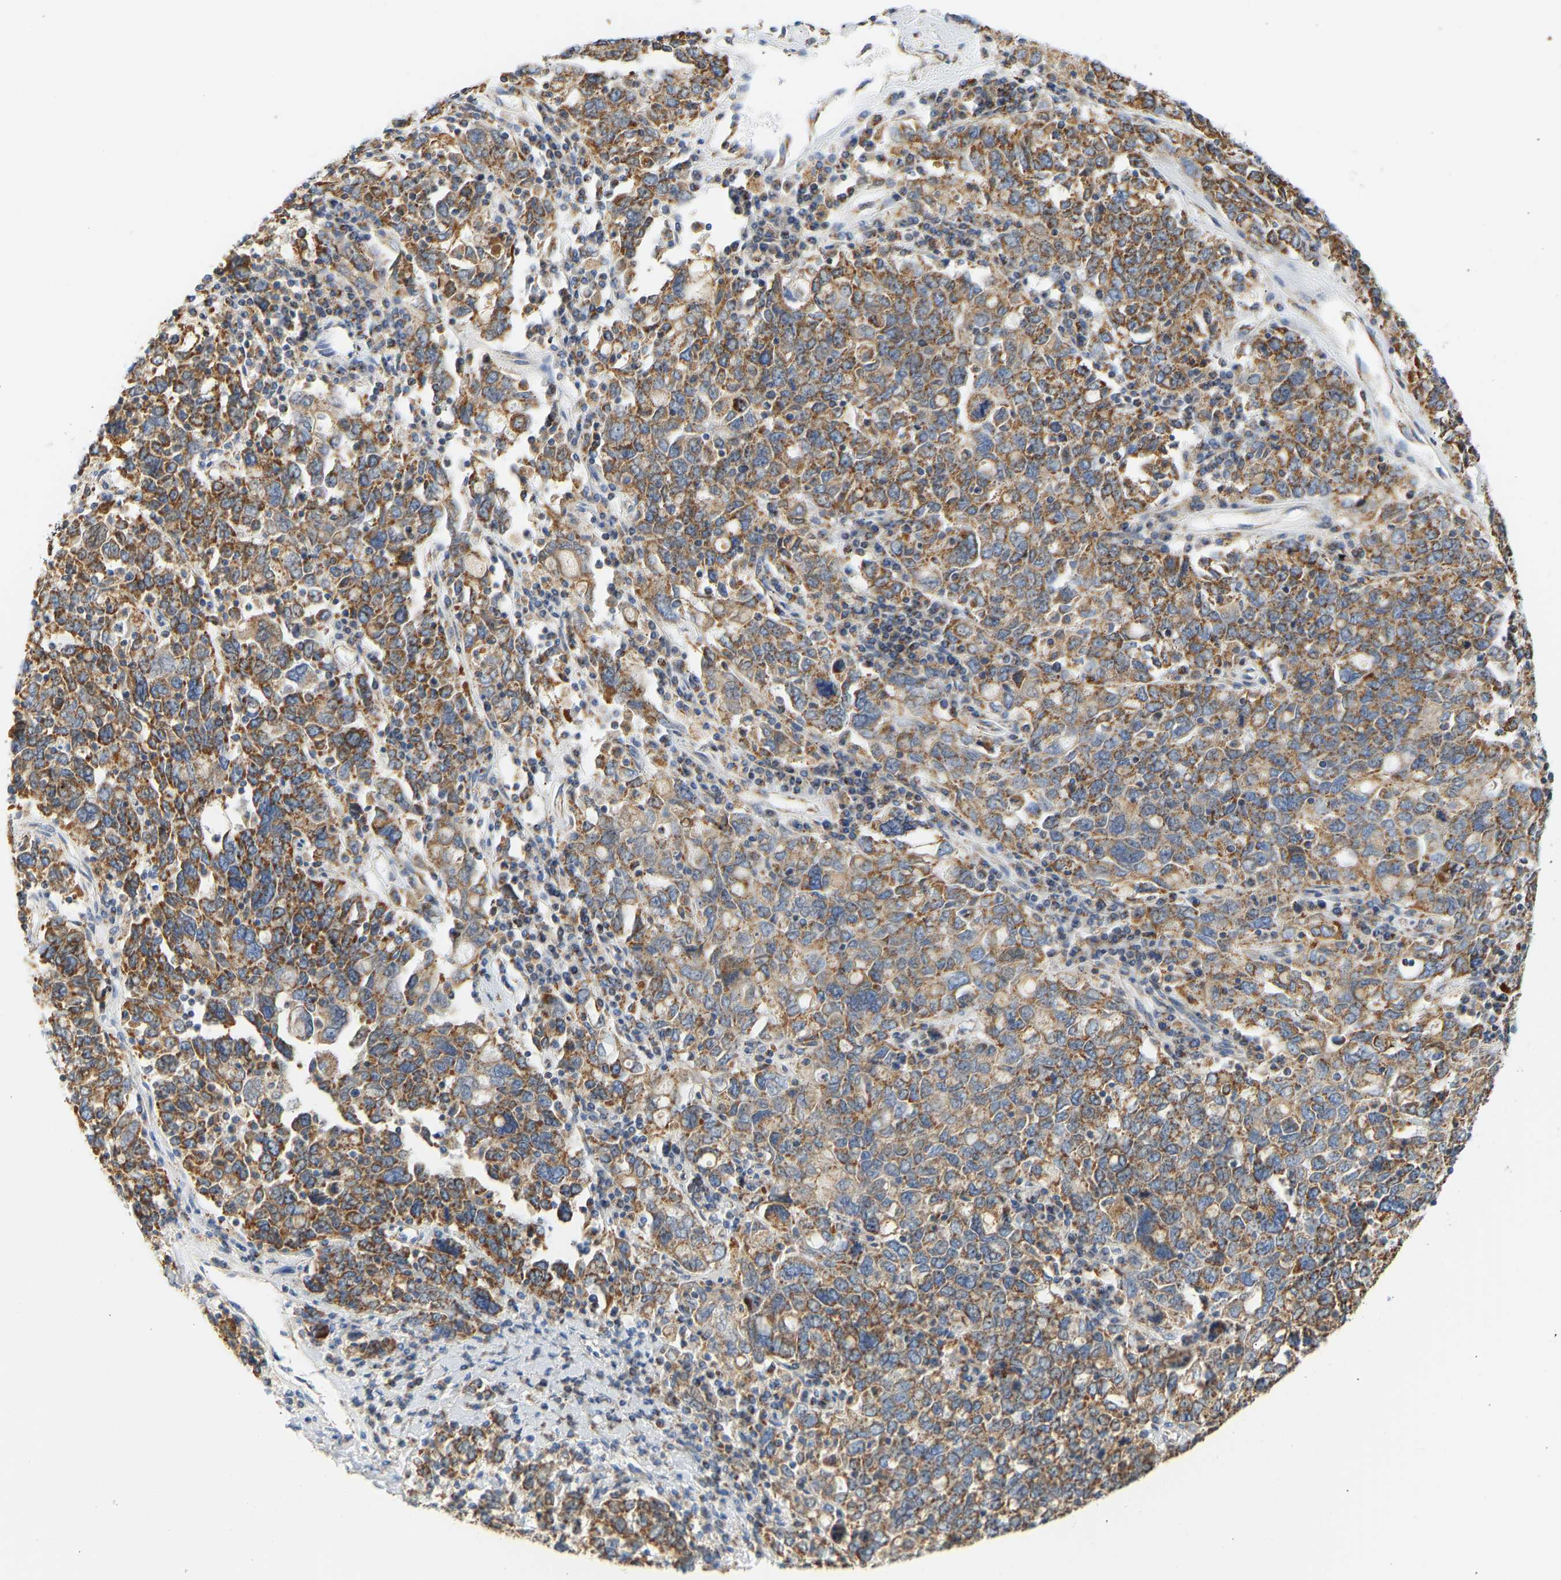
{"staining": {"intensity": "moderate", "quantity": ">75%", "location": "cytoplasmic/membranous"}, "tissue": "ovarian cancer", "cell_type": "Tumor cells", "image_type": "cancer", "snomed": [{"axis": "morphology", "description": "Carcinoma, endometroid"}, {"axis": "topography", "description": "Ovary"}], "caption": "High-power microscopy captured an immunohistochemistry (IHC) photomicrograph of endometroid carcinoma (ovarian), revealing moderate cytoplasmic/membranous positivity in approximately >75% of tumor cells.", "gene": "GRPEL2", "patient": {"sex": "female", "age": 62}}